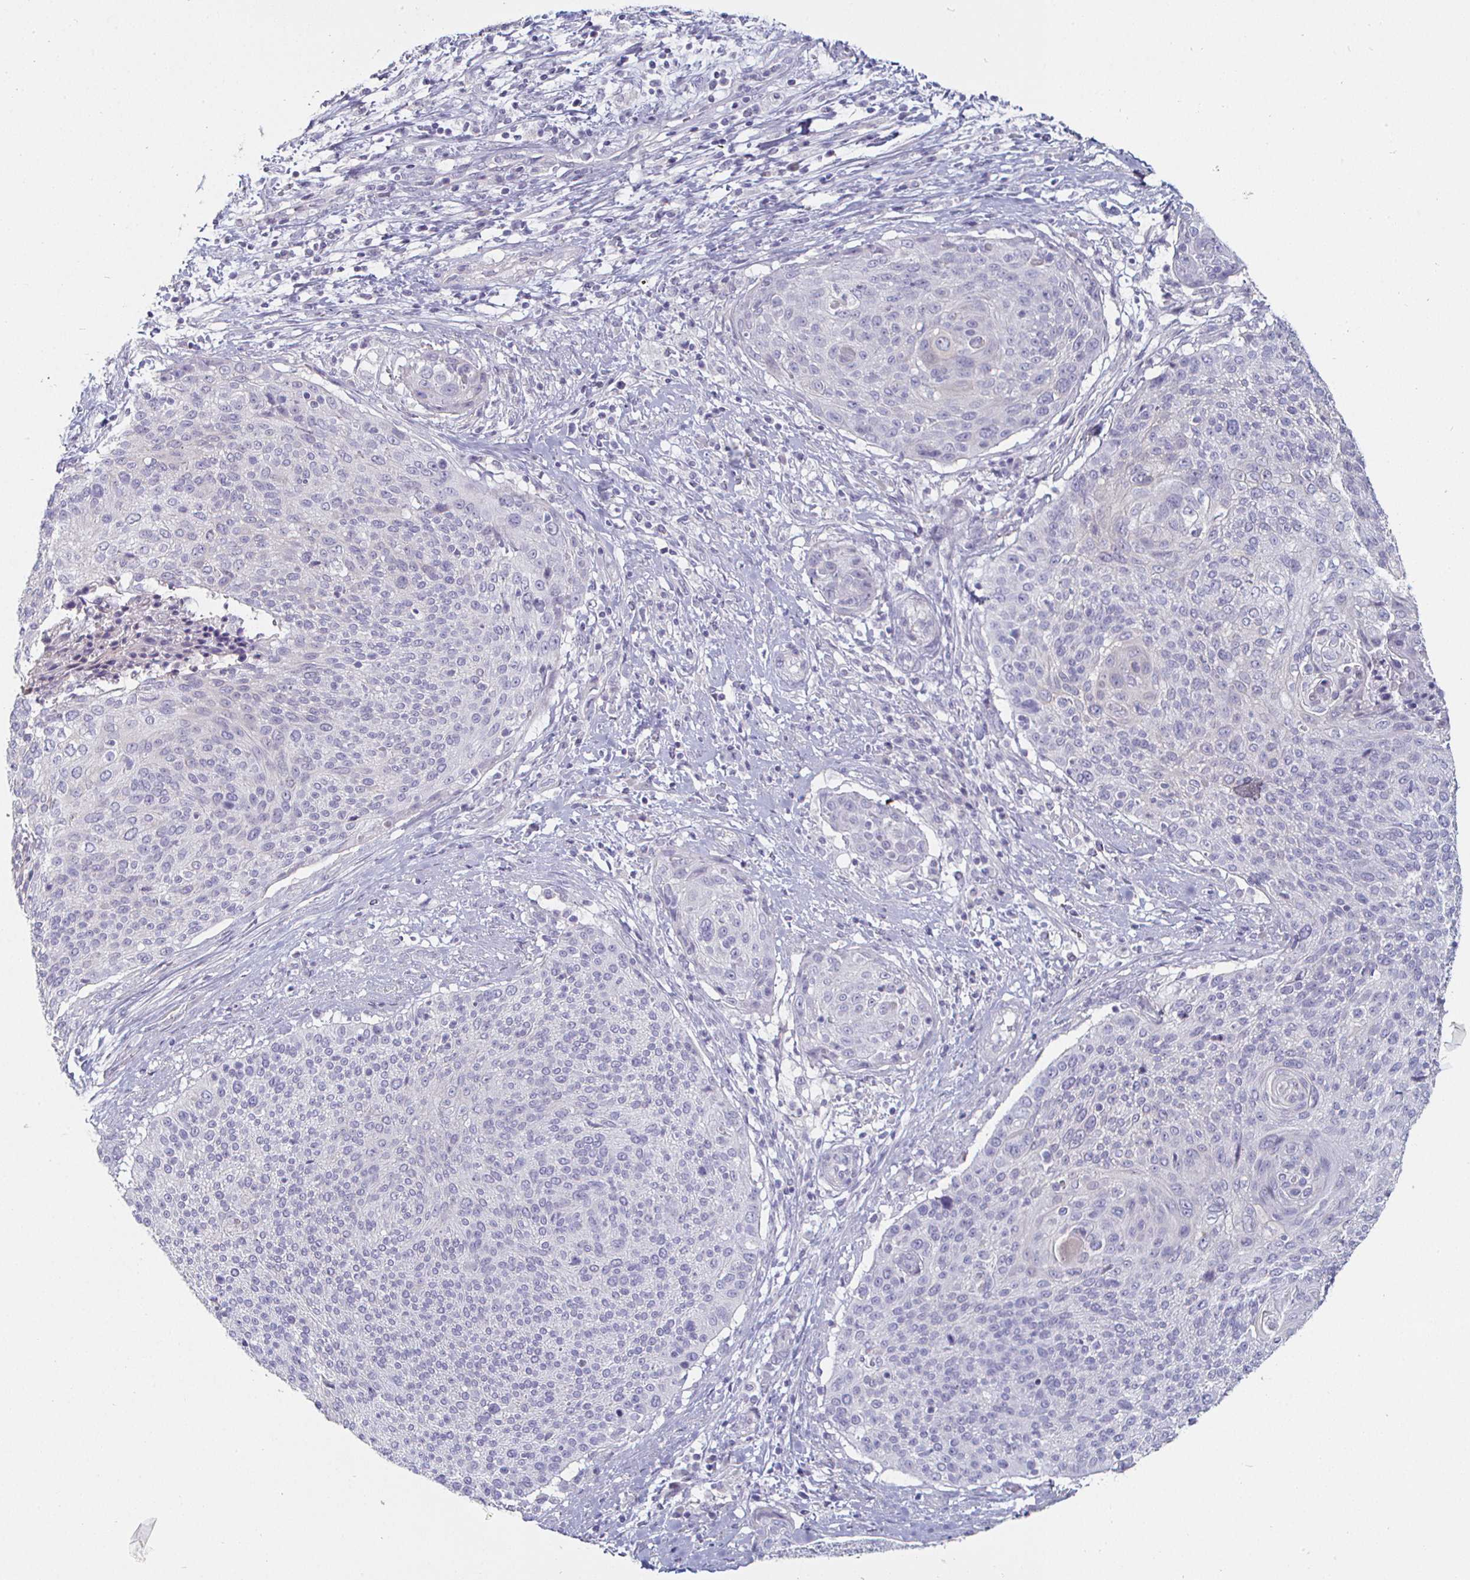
{"staining": {"intensity": "negative", "quantity": "none", "location": "none"}, "tissue": "cervical cancer", "cell_type": "Tumor cells", "image_type": "cancer", "snomed": [{"axis": "morphology", "description": "Squamous cell carcinoma, NOS"}, {"axis": "topography", "description": "Cervix"}], "caption": "Tumor cells show no significant protein positivity in cervical cancer (squamous cell carcinoma).", "gene": "ENPP1", "patient": {"sex": "female", "age": 31}}